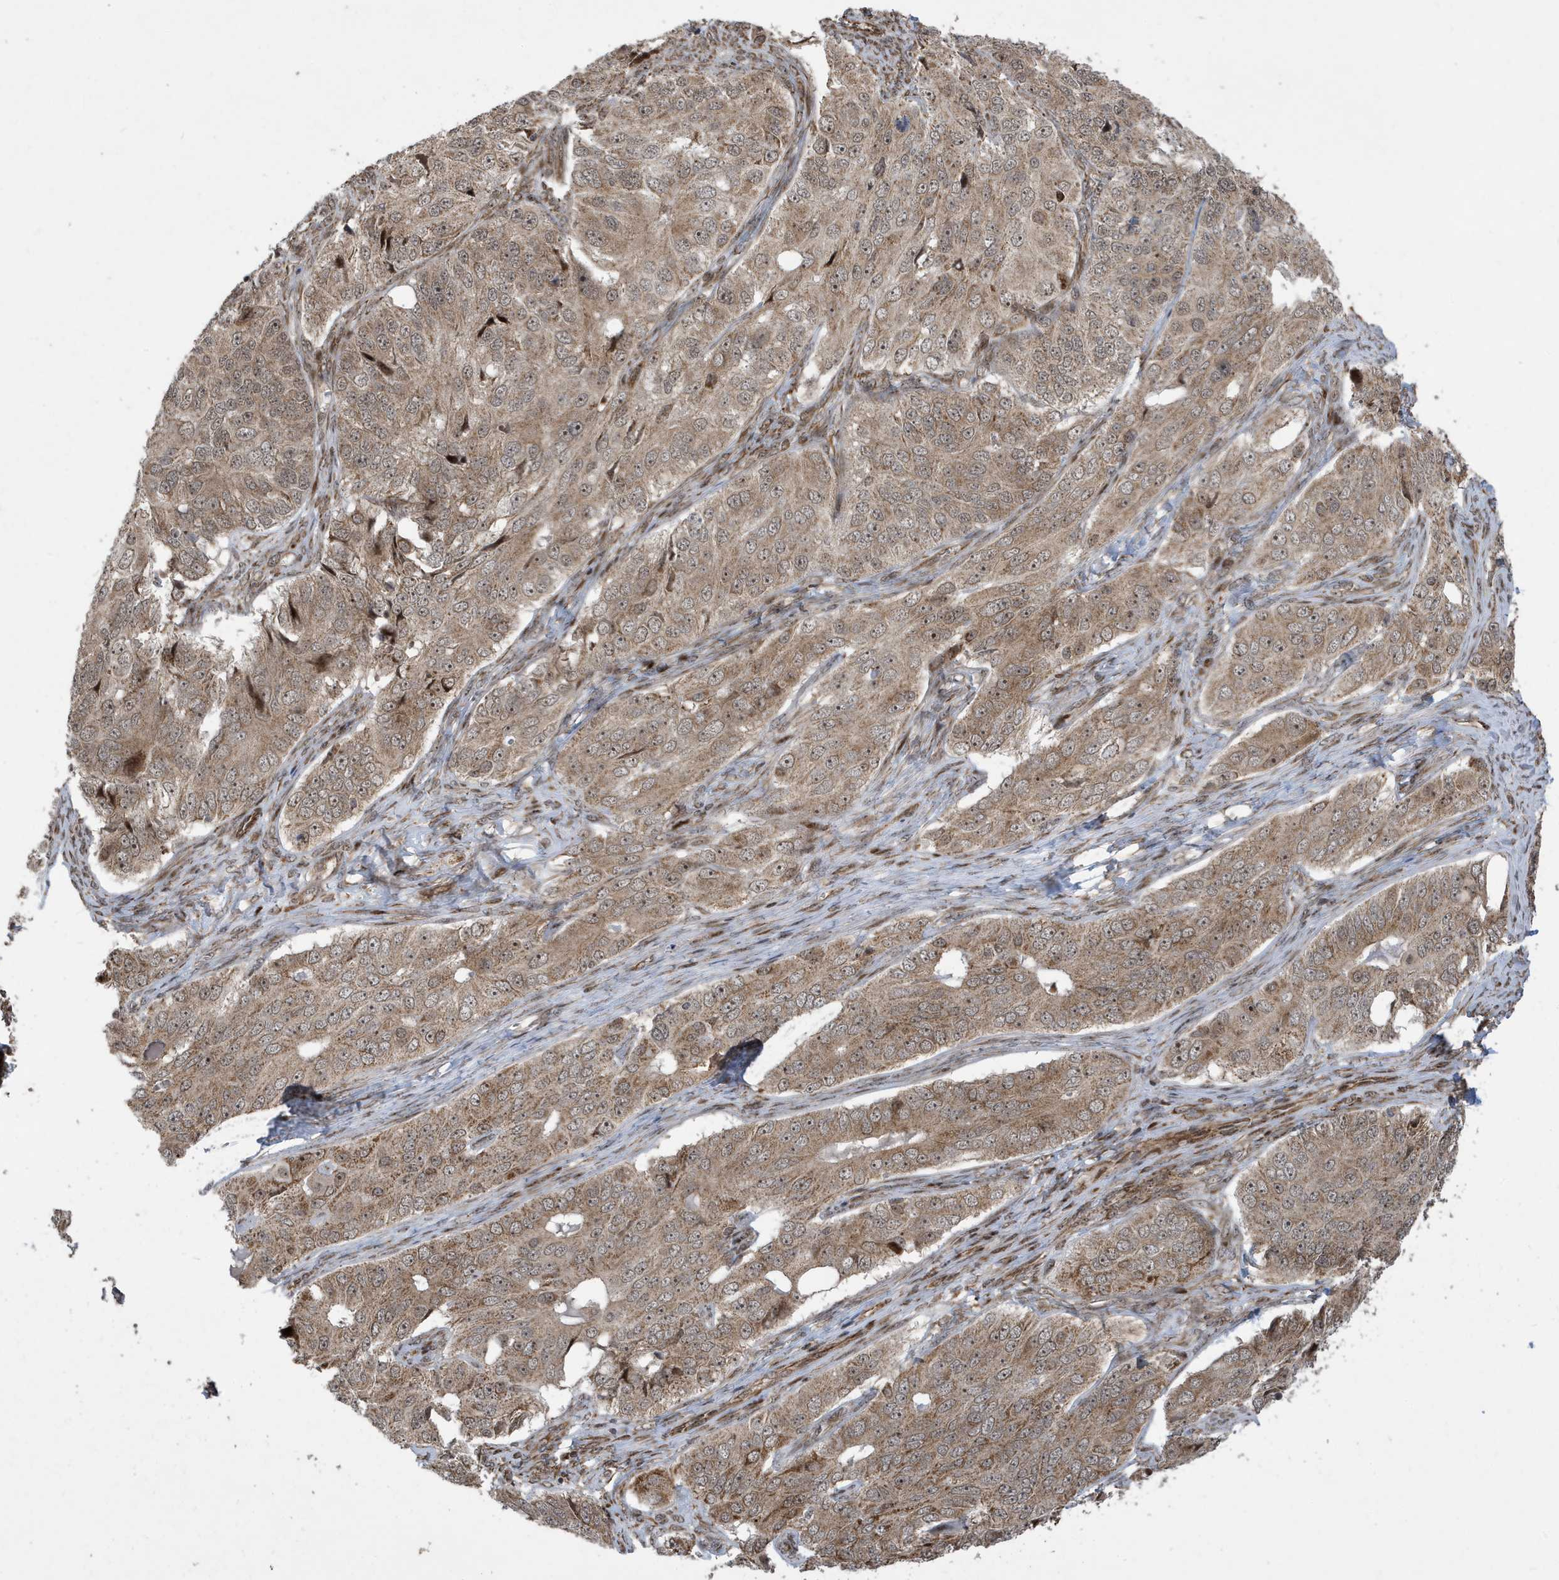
{"staining": {"intensity": "moderate", "quantity": ">75%", "location": "cytoplasmic/membranous"}, "tissue": "ovarian cancer", "cell_type": "Tumor cells", "image_type": "cancer", "snomed": [{"axis": "morphology", "description": "Carcinoma, endometroid"}, {"axis": "topography", "description": "Ovary"}], "caption": "IHC micrograph of neoplastic tissue: ovarian cancer stained using IHC displays medium levels of moderate protein expression localized specifically in the cytoplasmic/membranous of tumor cells, appearing as a cytoplasmic/membranous brown color.", "gene": "FAM9B", "patient": {"sex": "female", "age": 51}}